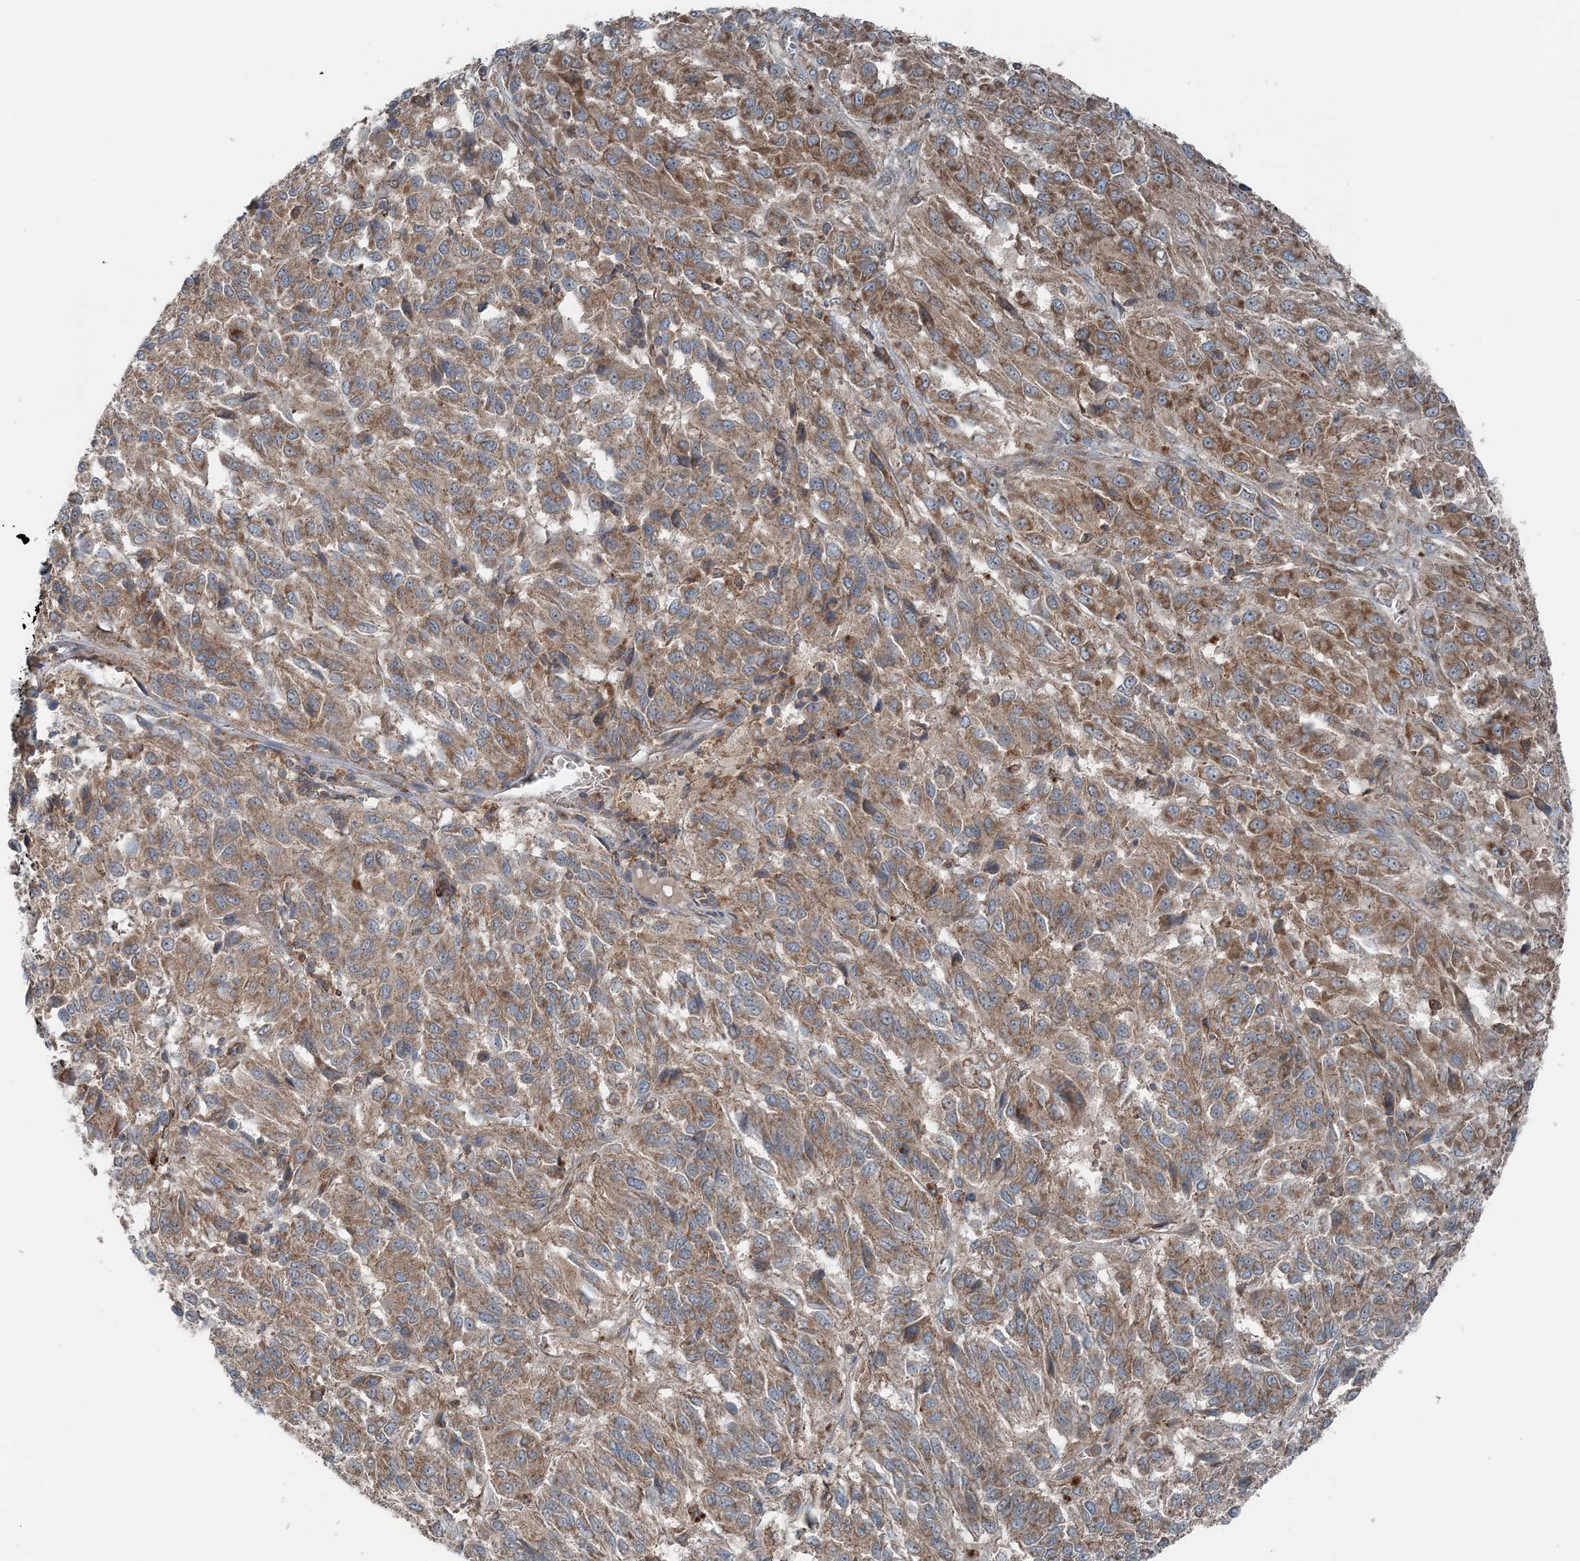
{"staining": {"intensity": "moderate", "quantity": ">75%", "location": "cytoplasmic/membranous"}, "tissue": "melanoma", "cell_type": "Tumor cells", "image_type": "cancer", "snomed": [{"axis": "morphology", "description": "Malignant melanoma, Metastatic site"}, {"axis": "topography", "description": "Lung"}], "caption": "High-power microscopy captured an immunohistochemistry (IHC) histopathology image of malignant melanoma (metastatic site), revealing moderate cytoplasmic/membranous staining in about >75% of tumor cells. (Stains: DAB (3,3'-diaminobenzidine) in brown, nuclei in blue, Microscopy: brightfield microscopy at high magnification).", "gene": "ASNSD1", "patient": {"sex": "male", "age": 64}}